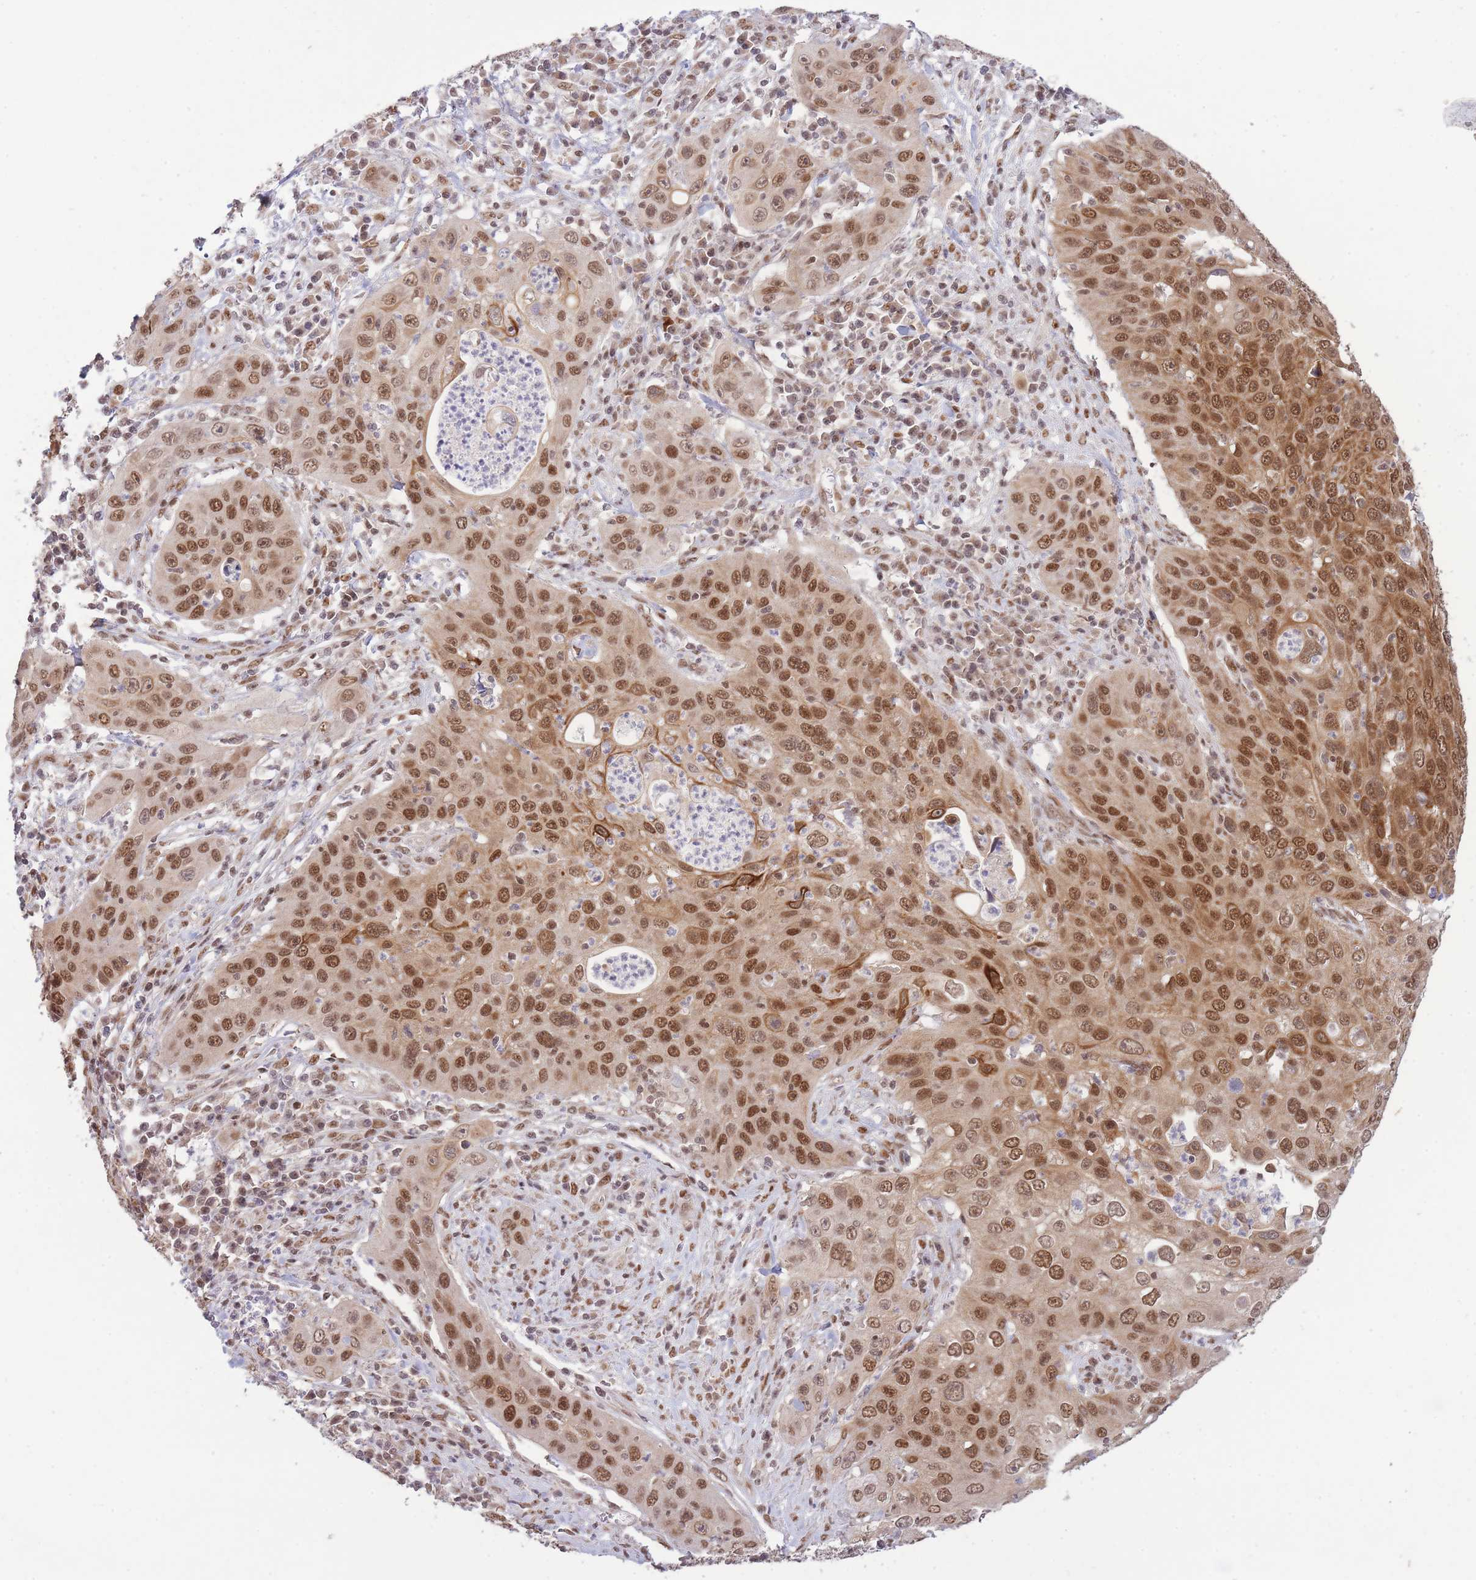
{"staining": {"intensity": "strong", "quantity": ">75%", "location": "cytoplasmic/membranous,nuclear"}, "tissue": "cervical cancer", "cell_type": "Tumor cells", "image_type": "cancer", "snomed": [{"axis": "morphology", "description": "Squamous cell carcinoma, NOS"}, {"axis": "topography", "description": "Cervix"}], "caption": "A photomicrograph of human cervical cancer stained for a protein reveals strong cytoplasmic/membranous and nuclear brown staining in tumor cells. (Brightfield microscopy of DAB IHC at high magnification).", "gene": "CARD8", "patient": {"sex": "female", "age": 36}}